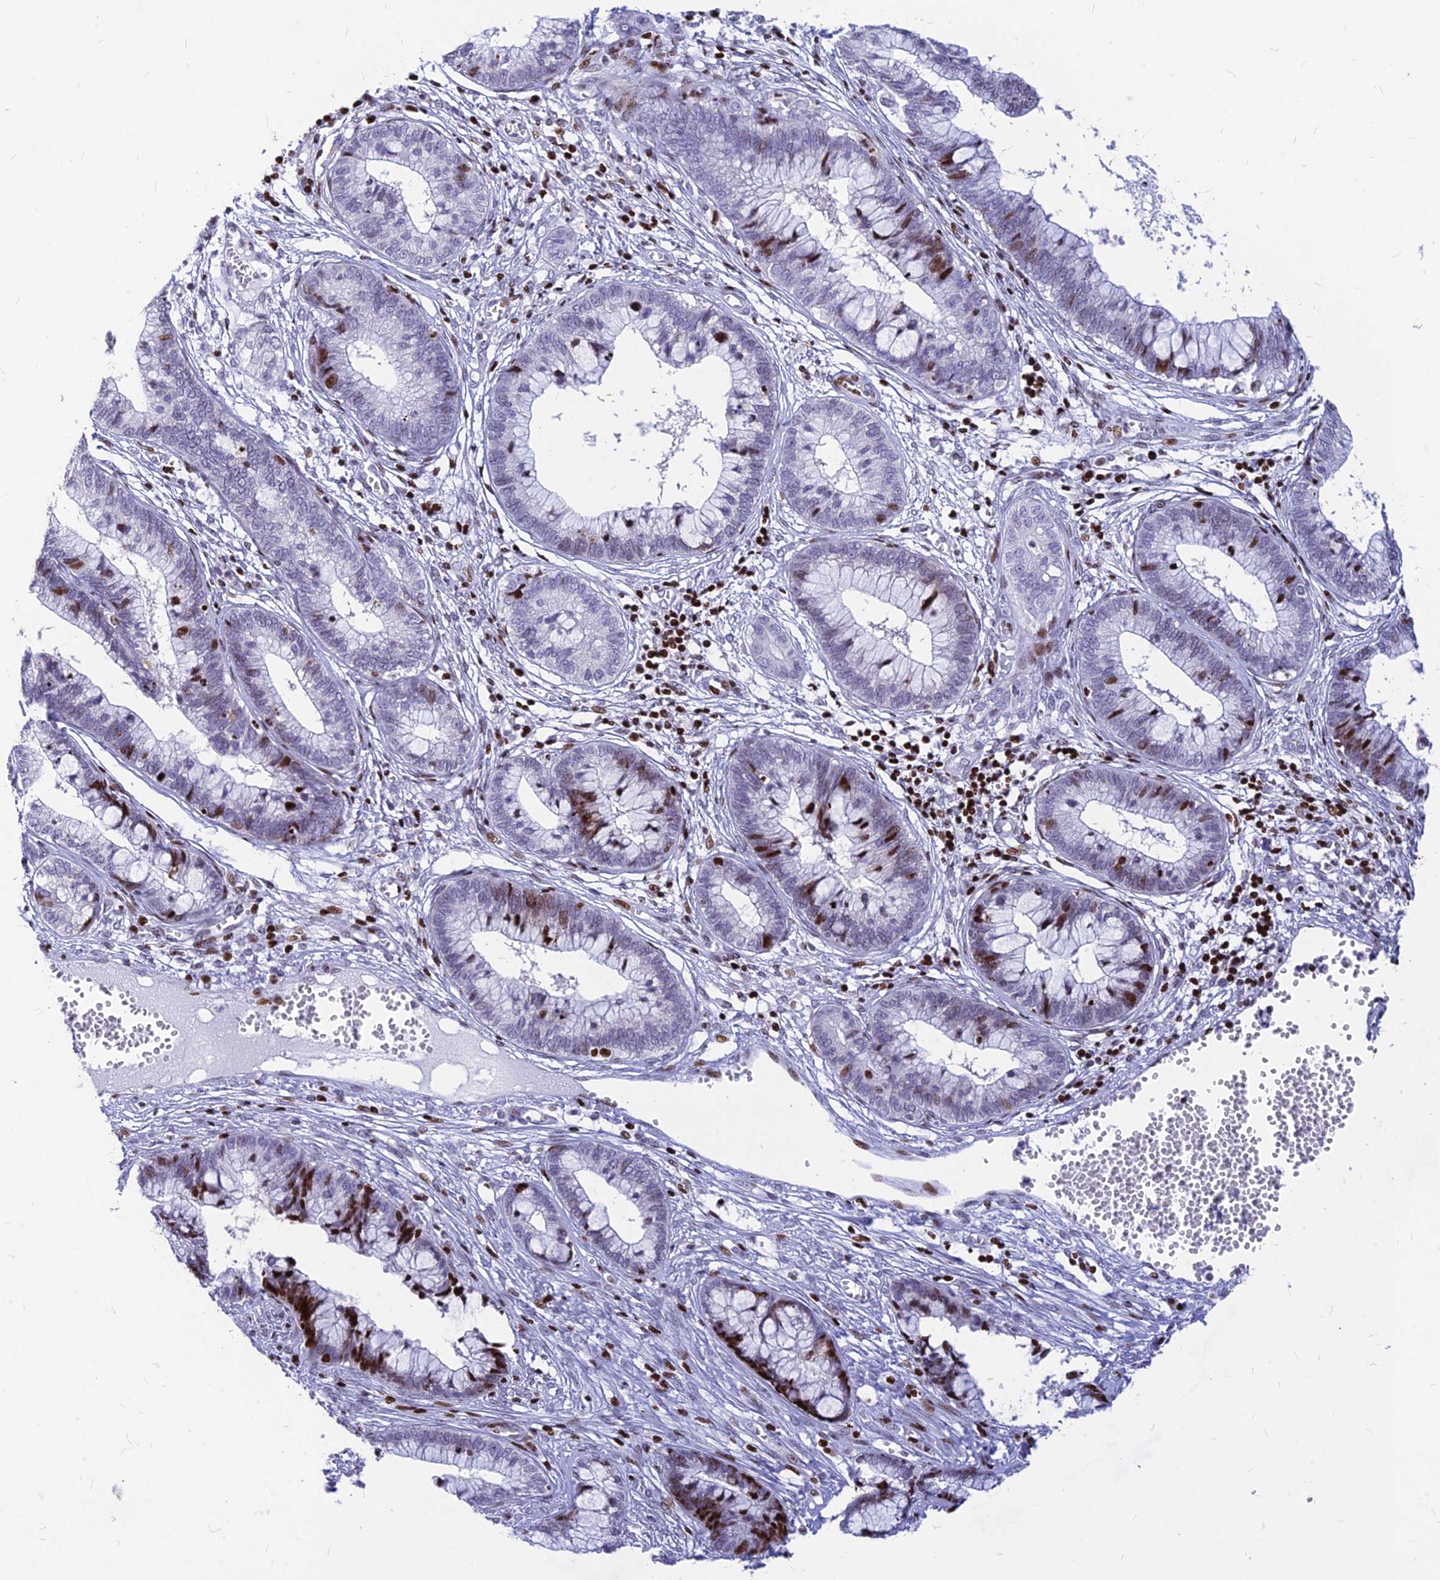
{"staining": {"intensity": "moderate", "quantity": "<25%", "location": "nuclear"}, "tissue": "cervical cancer", "cell_type": "Tumor cells", "image_type": "cancer", "snomed": [{"axis": "morphology", "description": "Adenocarcinoma, NOS"}, {"axis": "topography", "description": "Cervix"}], "caption": "An immunohistochemistry photomicrograph of neoplastic tissue is shown. Protein staining in brown labels moderate nuclear positivity in cervical adenocarcinoma within tumor cells. The protein of interest is stained brown, and the nuclei are stained in blue (DAB IHC with brightfield microscopy, high magnification).", "gene": "PRPS1", "patient": {"sex": "female", "age": 44}}